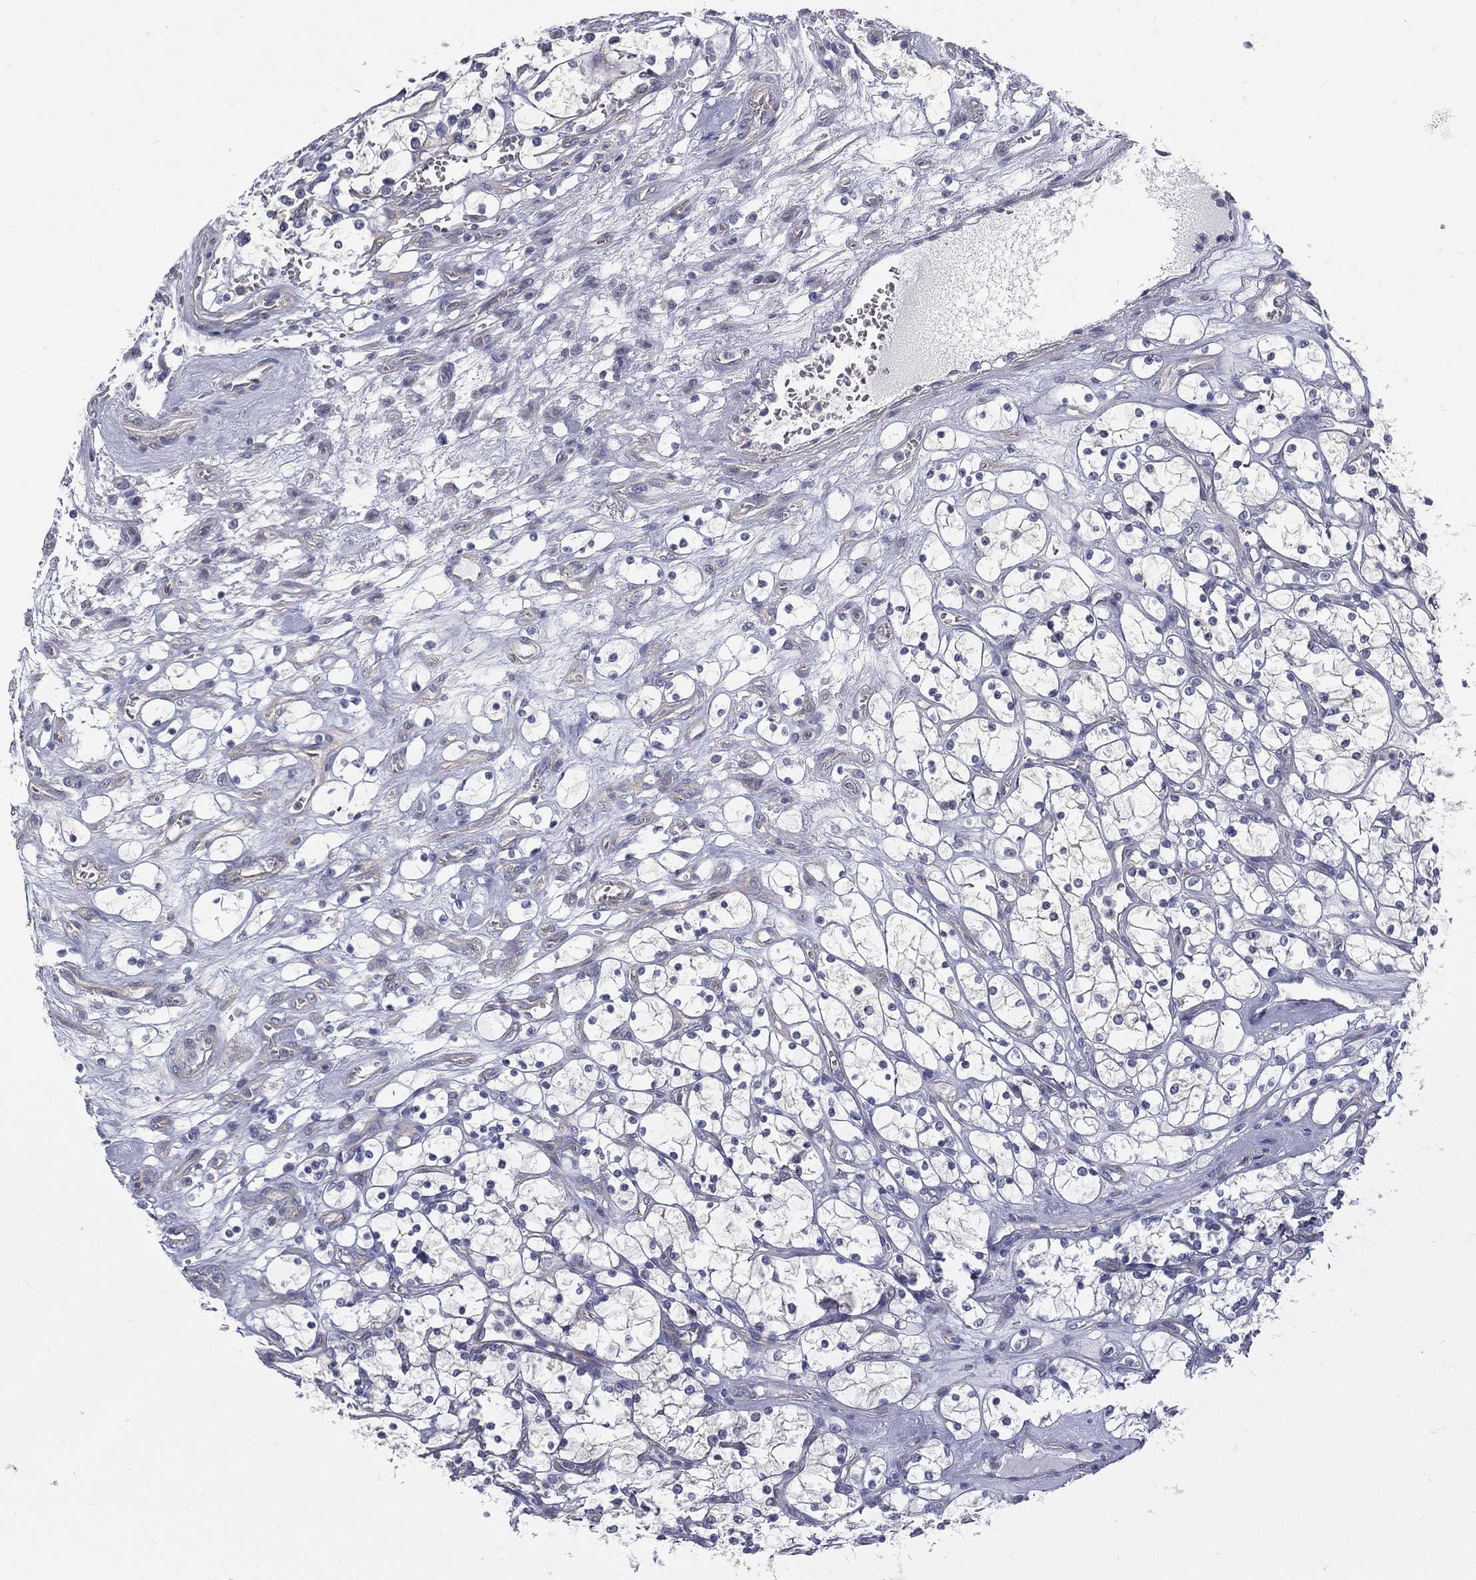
{"staining": {"intensity": "negative", "quantity": "none", "location": "none"}, "tissue": "renal cancer", "cell_type": "Tumor cells", "image_type": "cancer", "snomed": [{"axis": "morphology", "description": "Adenocarcinoma, NOS"}, {"axis": "topography", "description": "Kidney"}], "caption": "This is an immunohistochemistry (IHC) histopathology image of adenocarcinoma (renal). There is no staining in tumor cells.", "gene": "ETNPPL", "patient": {"sex": "female", "age": 69}}